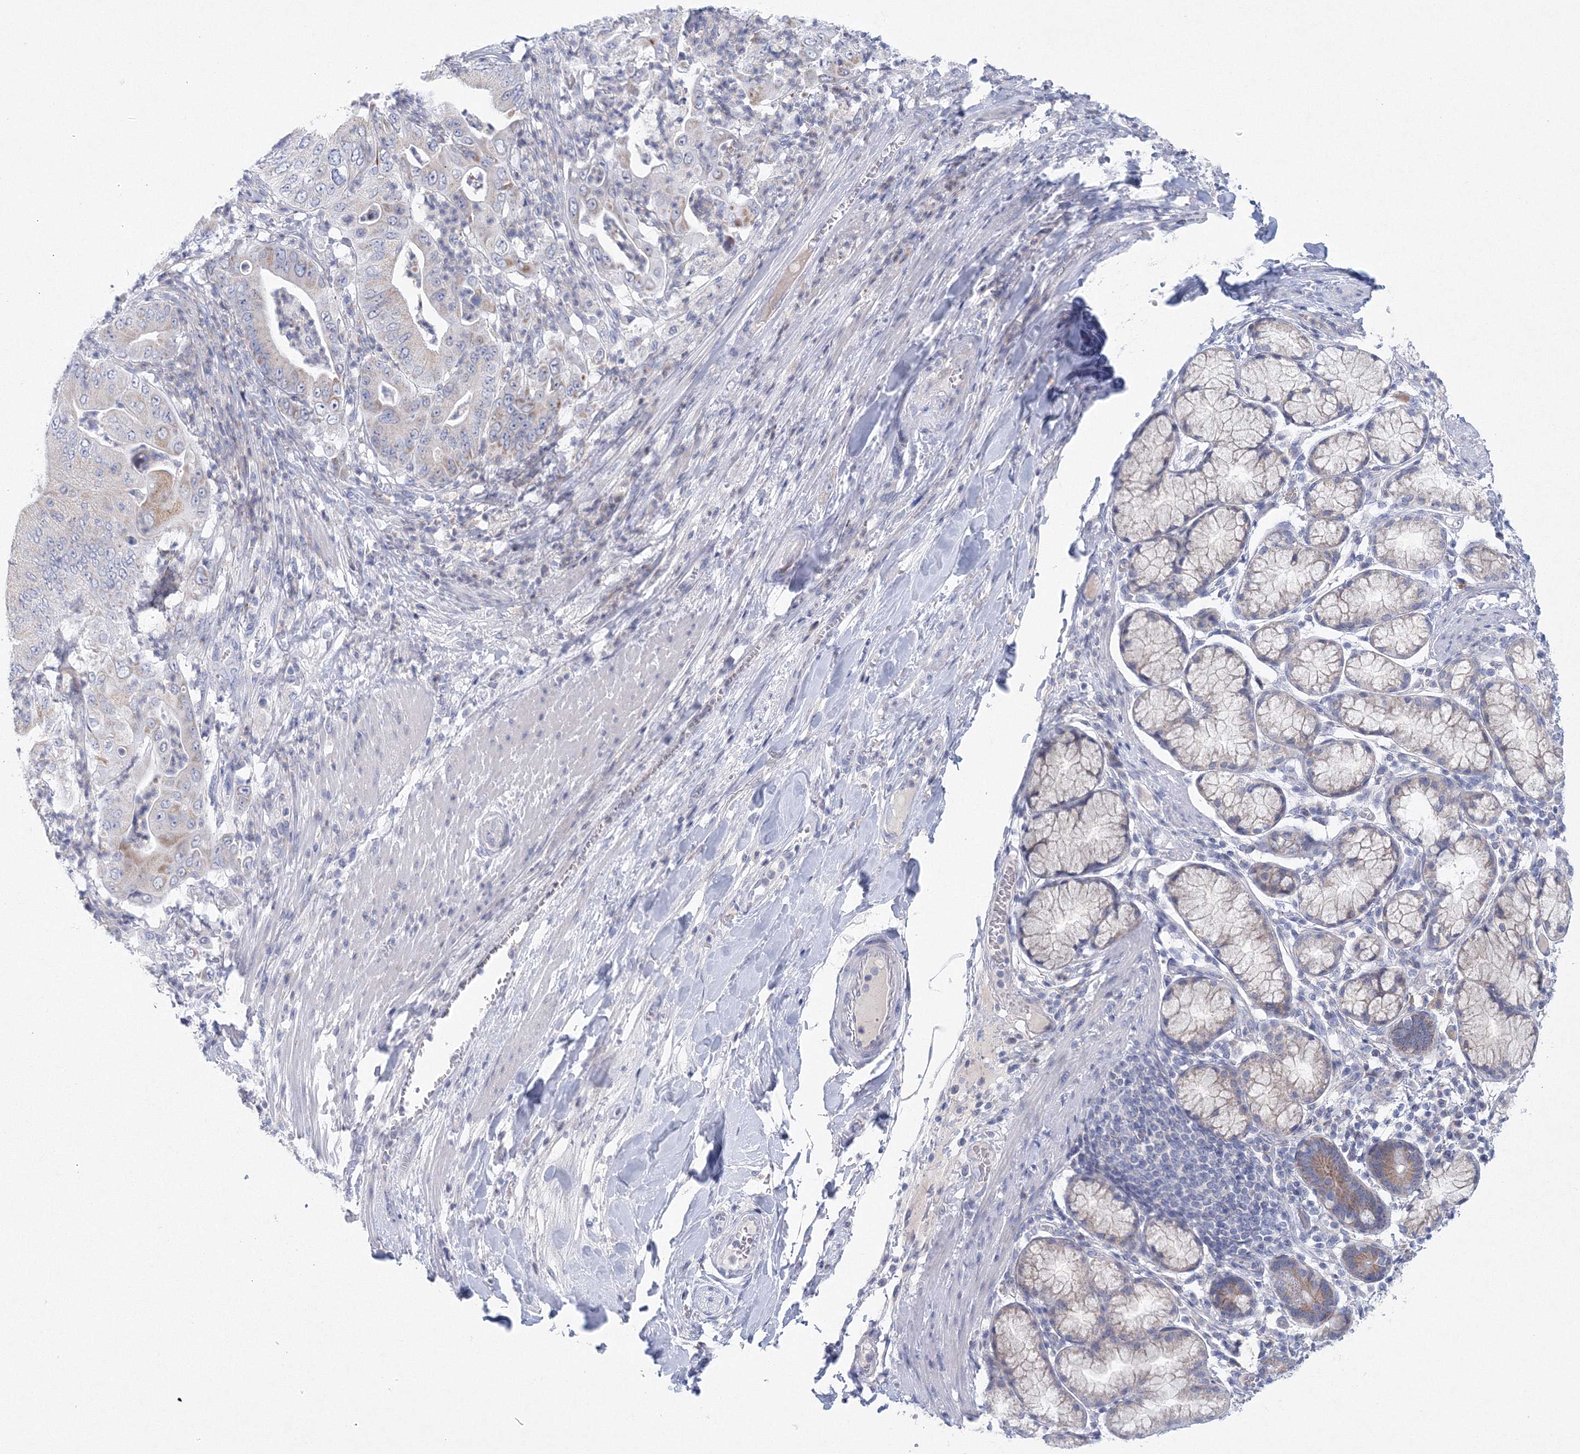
{"staining": {"intensity": "negative", "quantity": "none", "location": "none"}, "tissue": "pancreatic cancer", "cell_type": "Tumor cells", "image_type": "cancer", "snomed": [{"axis": "morphology", "description": "Adenocarcinoma, NOS"}, {"axis": "topography", "description": "Pancreas"}], "caption": "This is an immunohistochemistry (IHC) photomicrograph of adenocarcinoma (pancreatic). There is no staining in tumor cells.", "gene": "NIPAL1", "patient": {"sex": "female", "age": 77}}